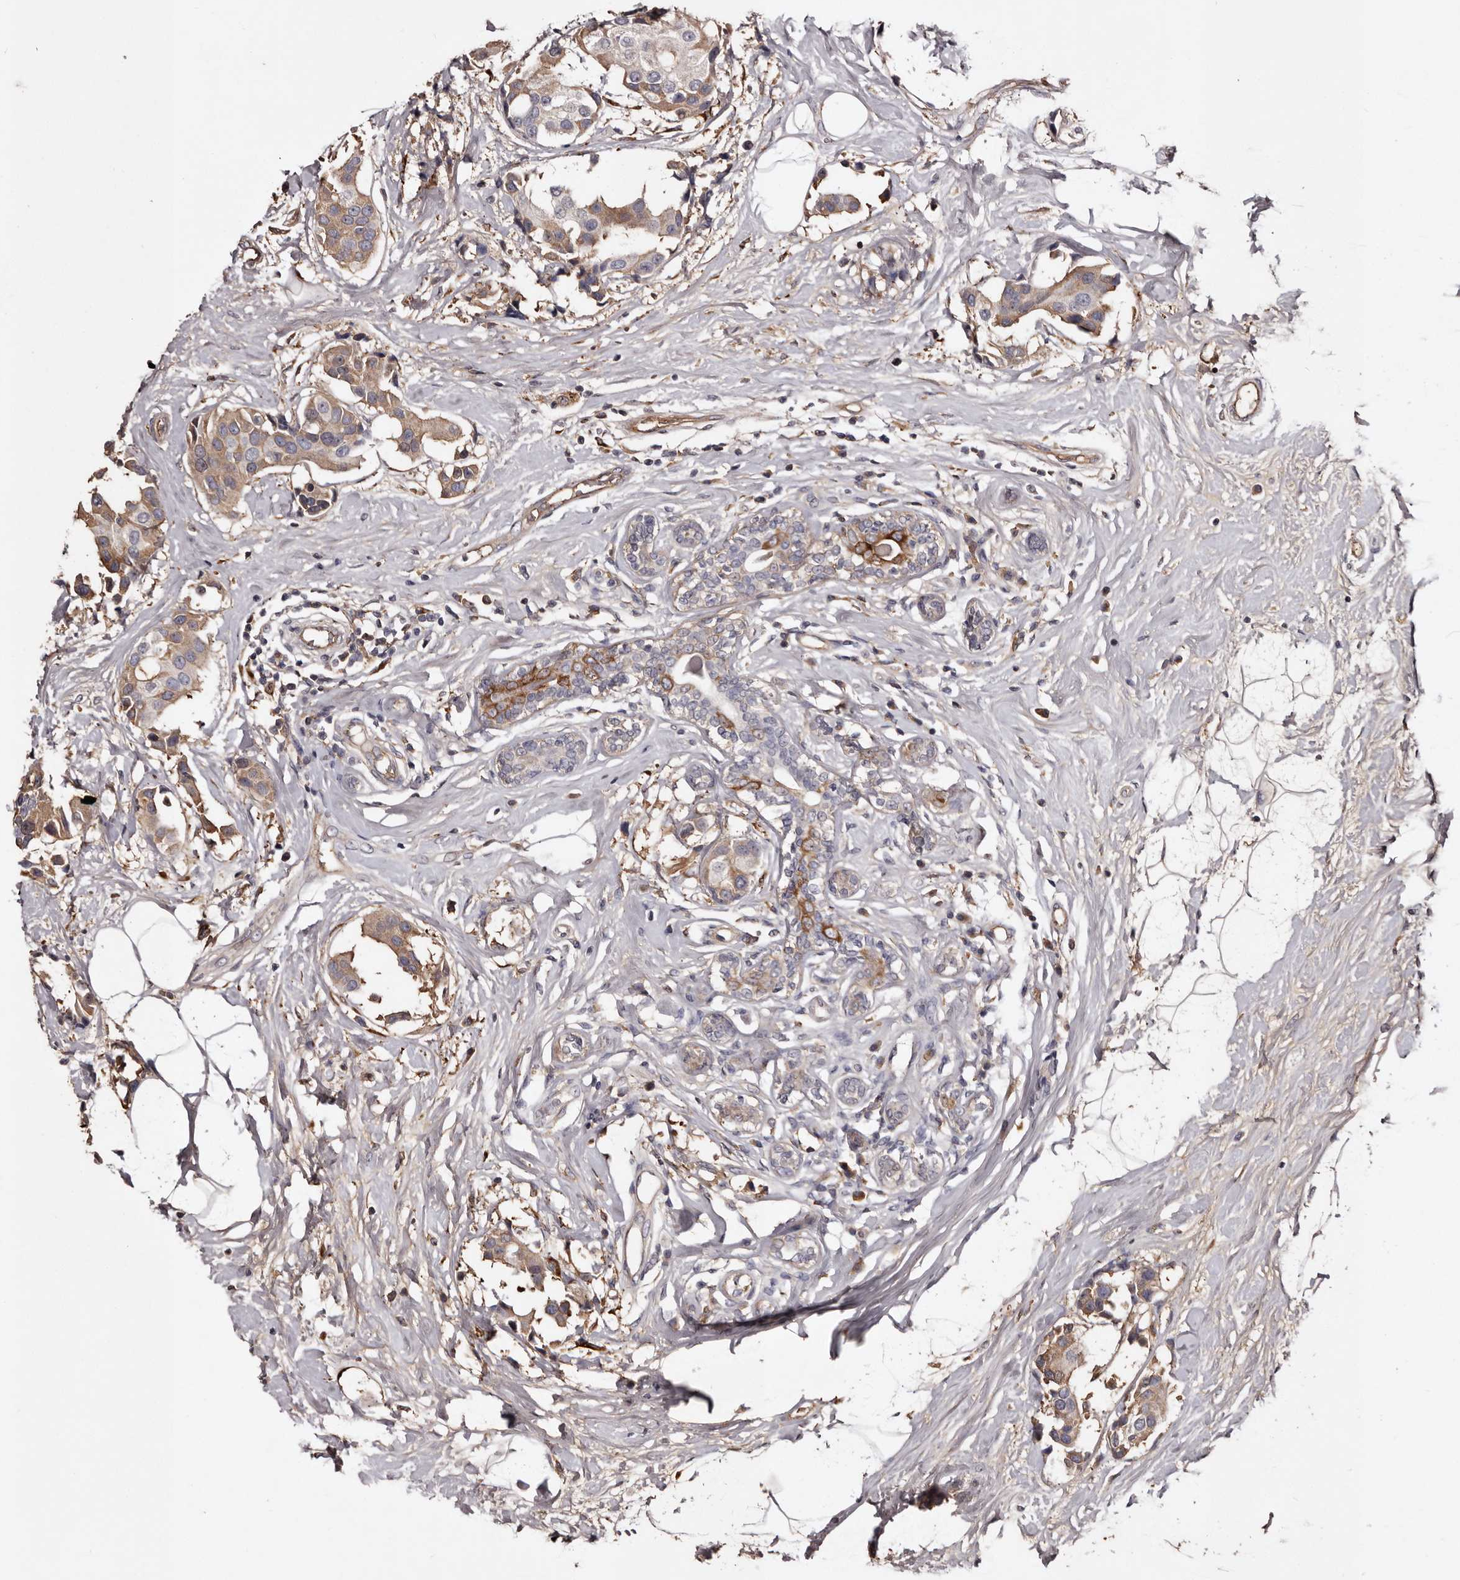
{"staining": {"intensity": "weak", "quantity": ">75%", "location": "cytoplasmic/membranous"}, "tissue": "breast cancer", "cell_type": "Tumor cells", "image_type": "cancer", "snomed": [{"axis": "morphology", "description": "Normal tissue, NOS"}, {"axis": "morphology", "description": "Duct carcinoma"}, {"axis": "topography", "description": "Breast"}], "caption": "High-power microscopy captured an immunohistochemistry histopathology image of breast intraductal carcinoma, revealing weak cytoplasmic/membranous staining in approximately >75% of tumor cells.", "gene": "CYP1B1", "patient": {"sex": "female", "age": 39}}